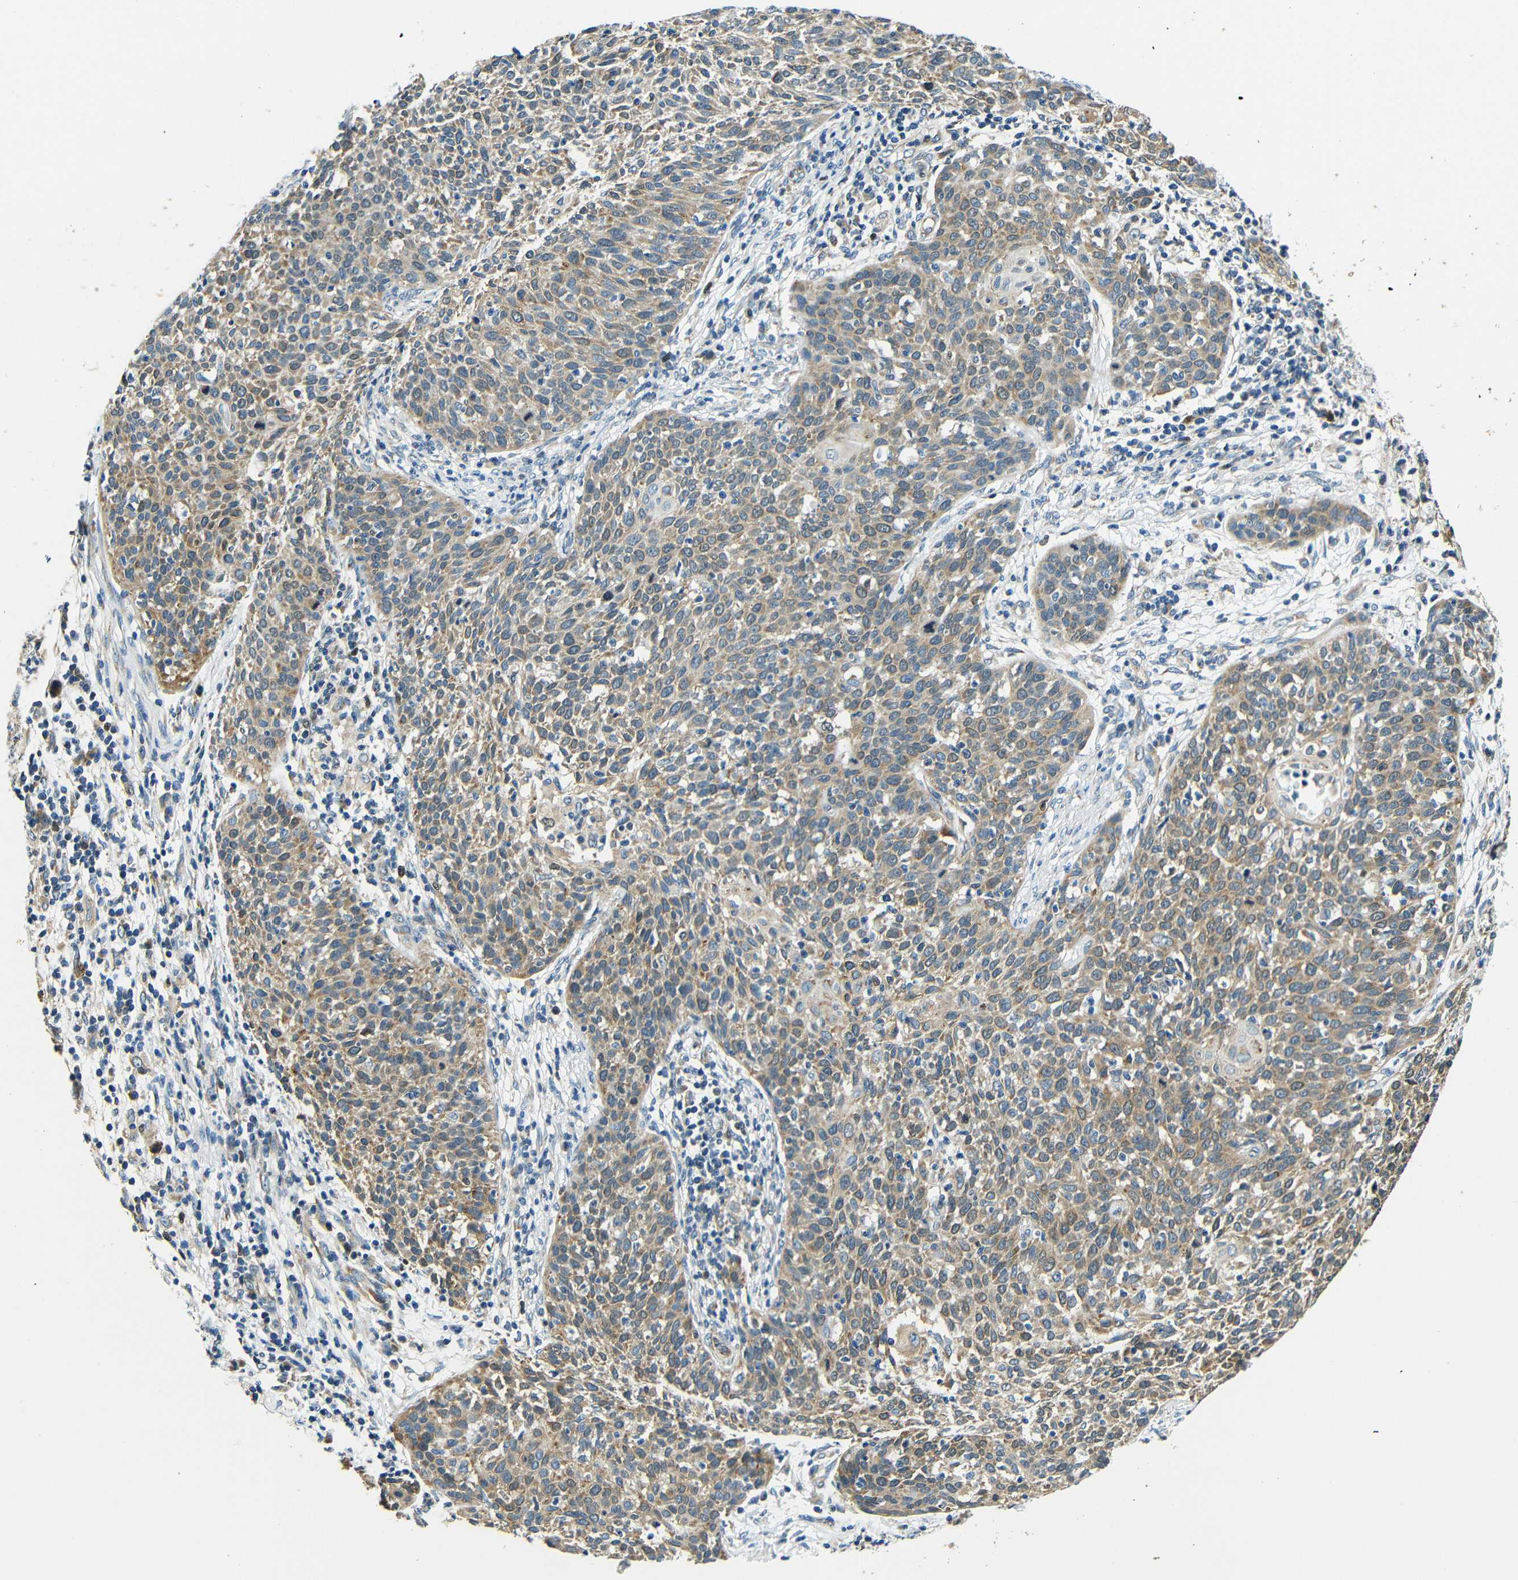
{"staining": {"intensity": "moderate", "quantity": ">75%", "location": "cytoplasmic/membranous"}, "tissue": "cervical cancer", "cell_type": "Tumor cells", "image_type": "cancer", "snomed": [{"axis": "morphology", "description": "Squamous cell carcinoma, NOS"}, {"axis": "topography", "description": "Cervix"}], "caption": "Protein analysis of cervical cancer (squamous cell carcinoma) tissue reveals moderate cytoplasmic/membranous positivity in approximately >75% of tumor cells. (Stains: DAB in brown, nuclei in blue, Microscopy: brightfield microscopy at high magnification).", "gene": "VAPB", "patient": {"sex": "female", "age": 38}}